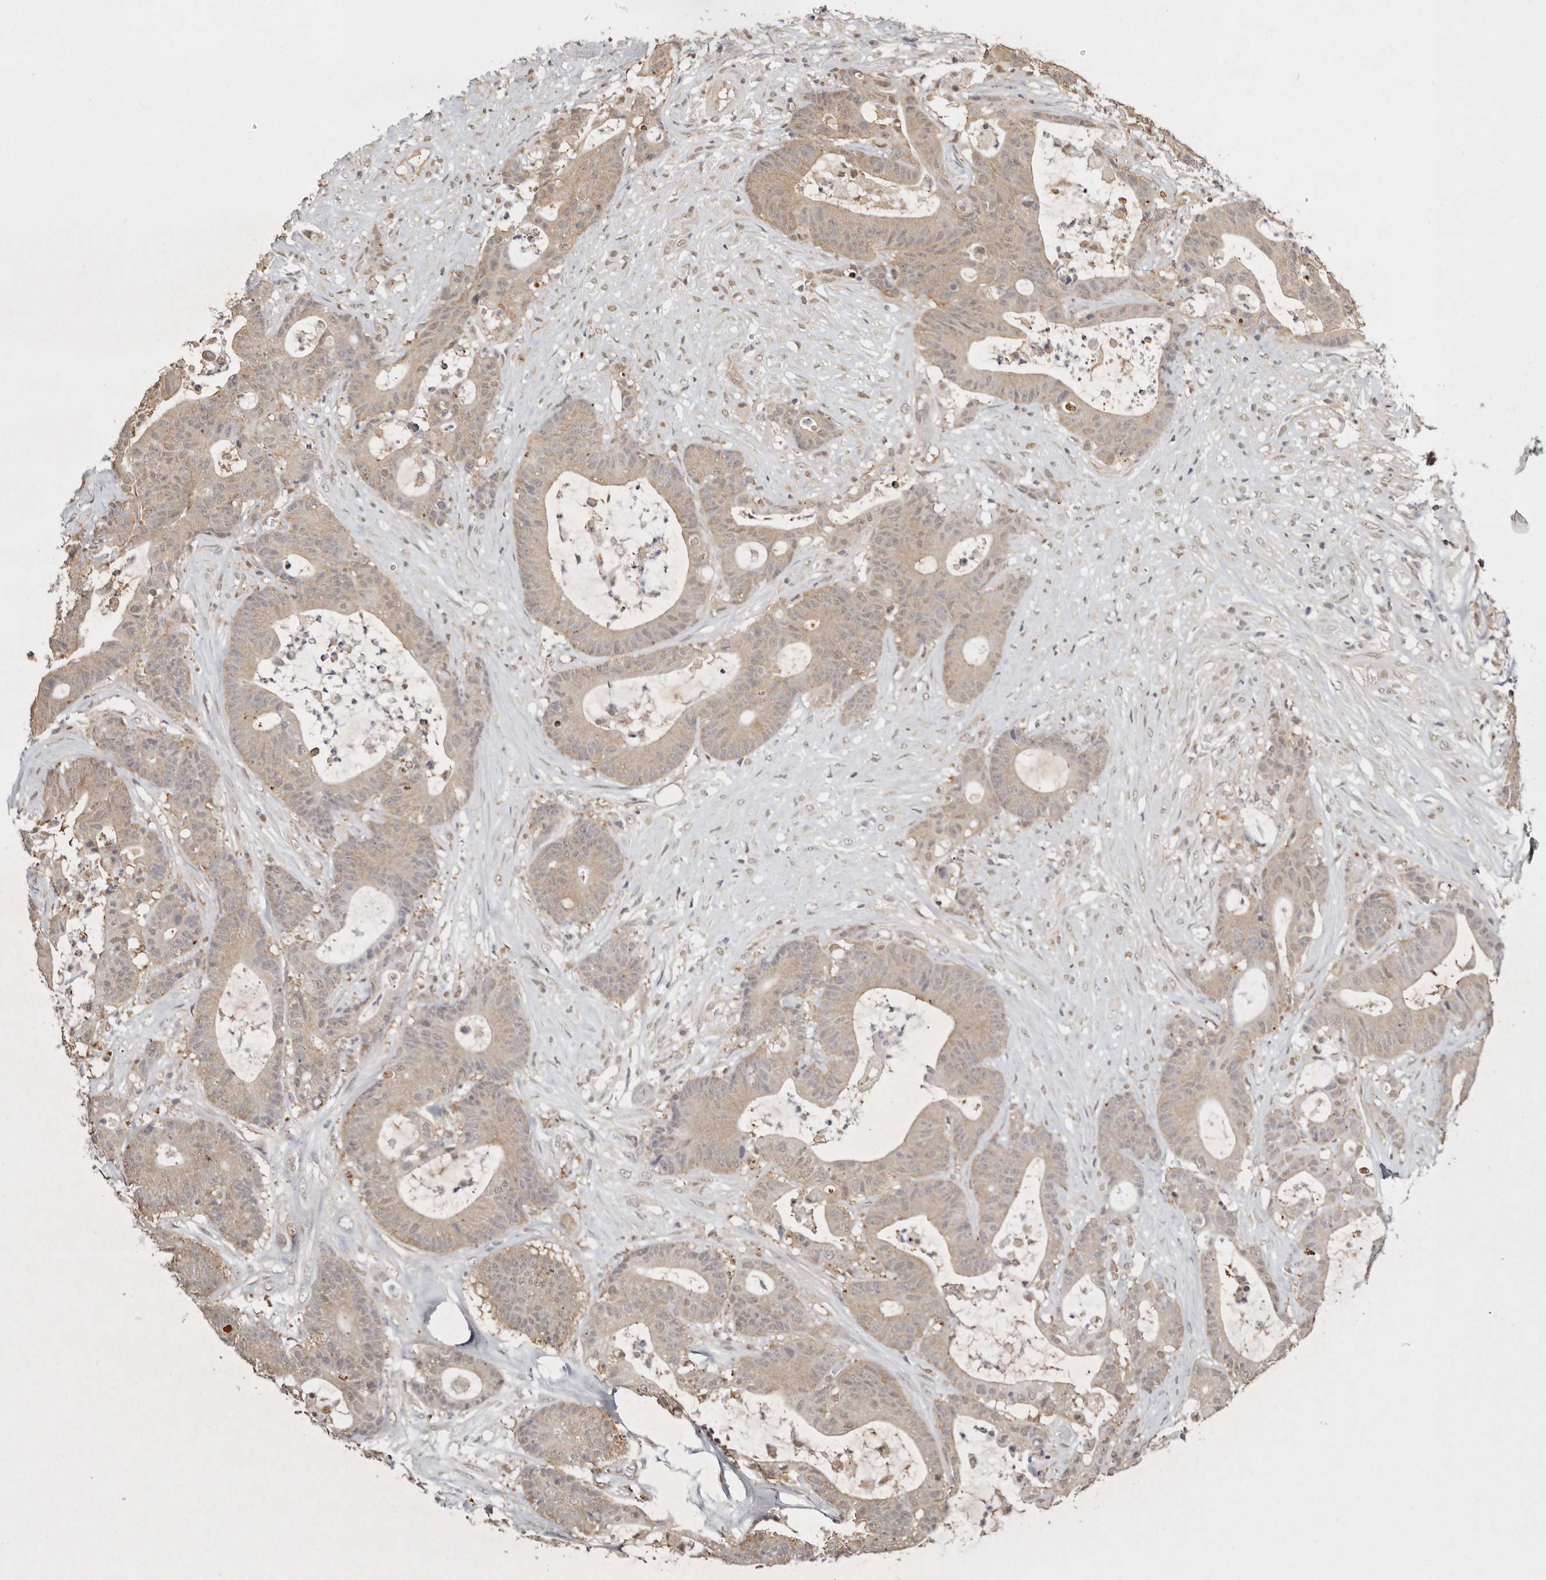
{"staining": {"intensity": "weak", "quantity": ">75%", "location": "cytoplasmic/membranous,nuclear"}, "tissue": "colorectal cancer", "cell_type": "Tumor cells", "image_type": "cancer", "snomed": [{"axis": "morphology", "description": "Adenocarcinoma, NOS"}, {"axis": "topography", "description": "Colon"}], "caption": "A high-resolution image shows immunohistochemistry (IHC) staining of adenocarcinoma (colorectal), which reveals weak cytoplasmic/membranous and nuclear staining in approximately >75% of tumor cells.", "gene": "PSMA5", "patient": {"sex": "female", "age": 84}}